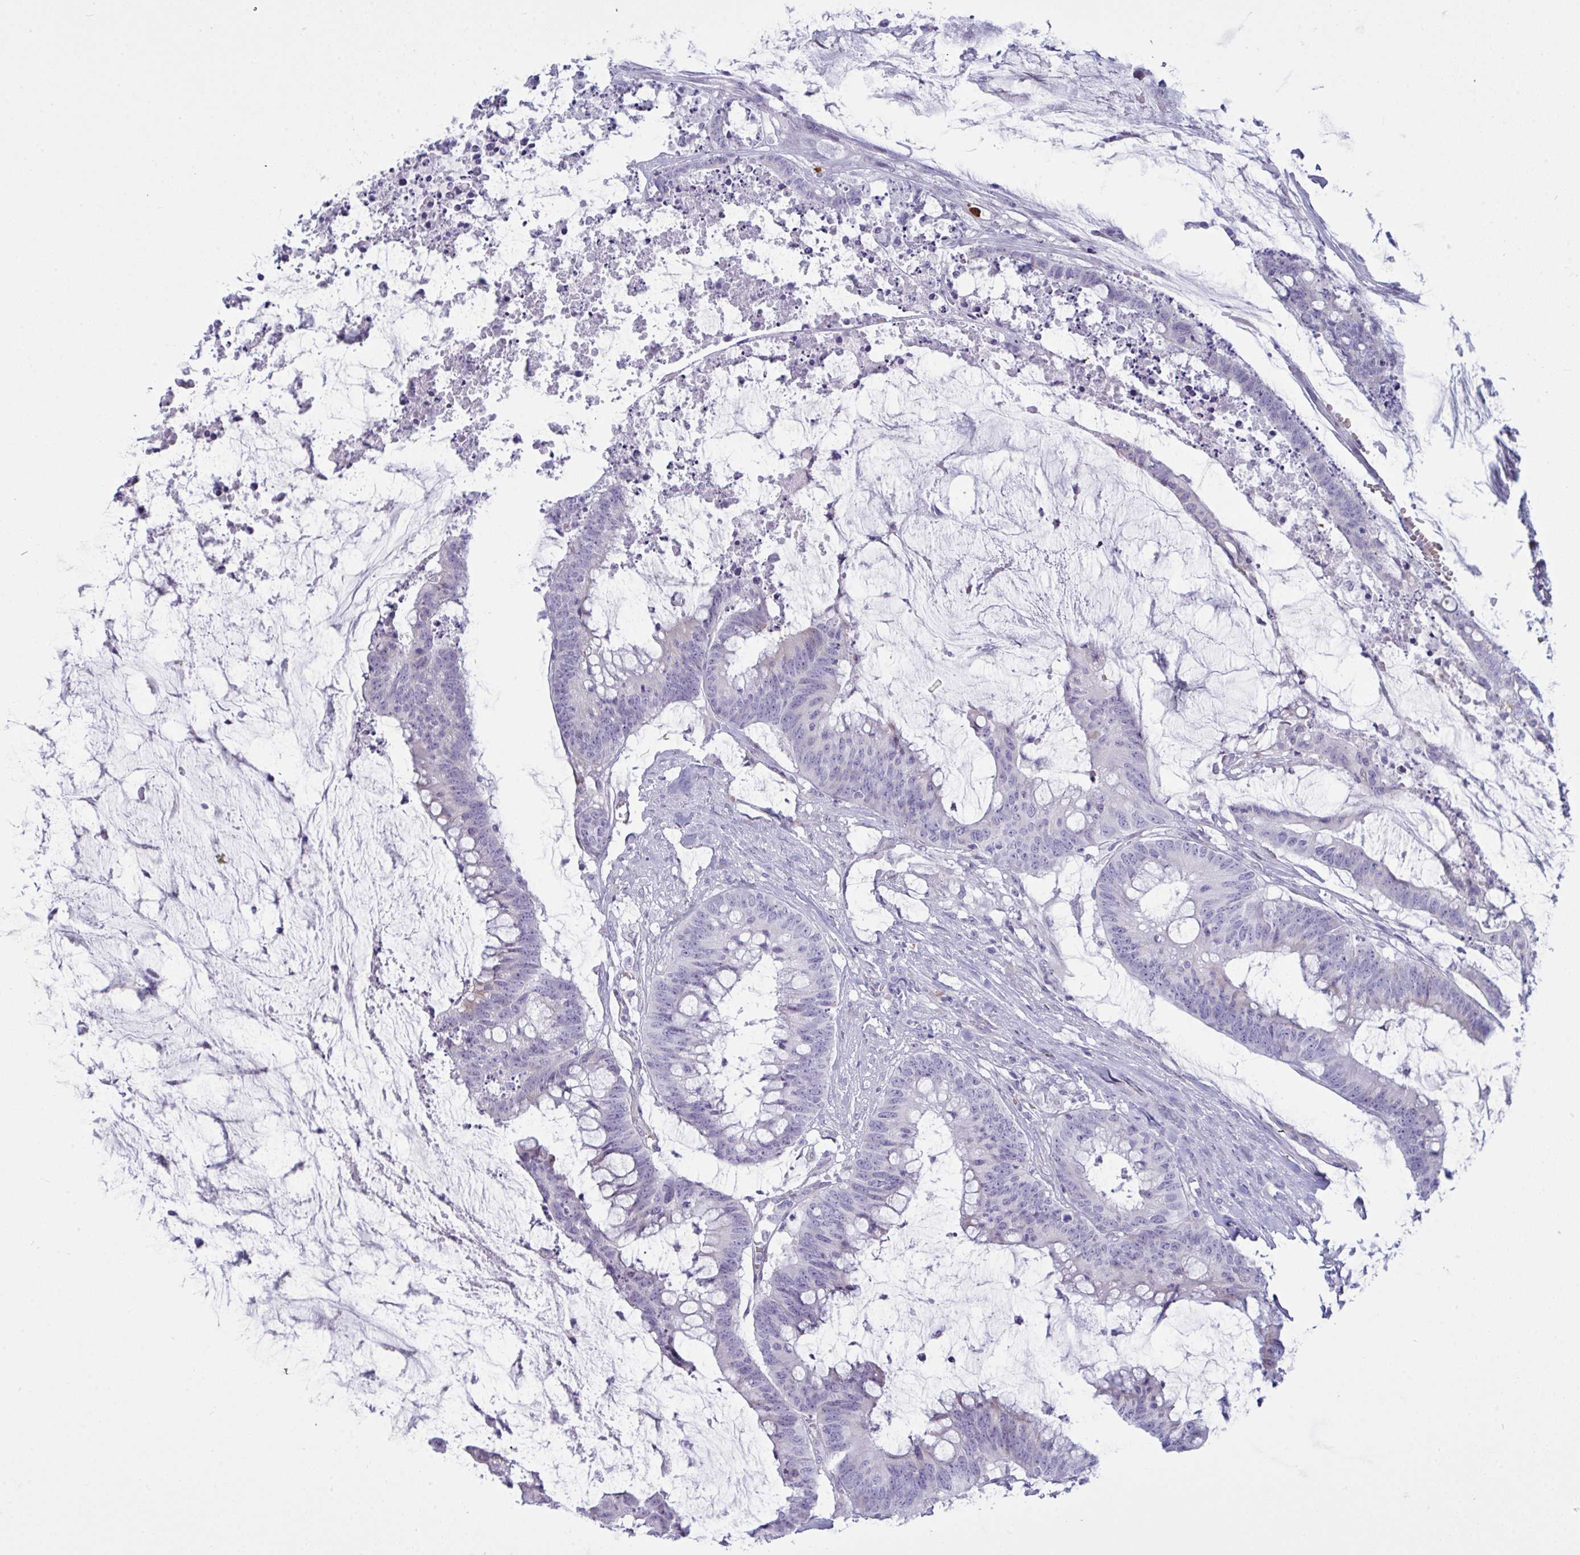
{"staining": {"intensity": "negative", "quantity": "none", "location": "none"}, "tissue": "colorectal cancer", "cell_type": "Tumor cells", "image_type": "cancer", "snomed": [{"axis": "morphology", "description": "Adenocarcinoma, NOS"}, {"axis": "topography", "description": "Colon"}], "caption": "Tumor cells show no significant expression in colorectal cancer (adenocarcinoma). (Brightfield microscopy of DAB (3,3'-diaminobenzidine) IHC at high magnification).", "gene": "ZNF684", "patient": {"sex": "male", "age": 62}}